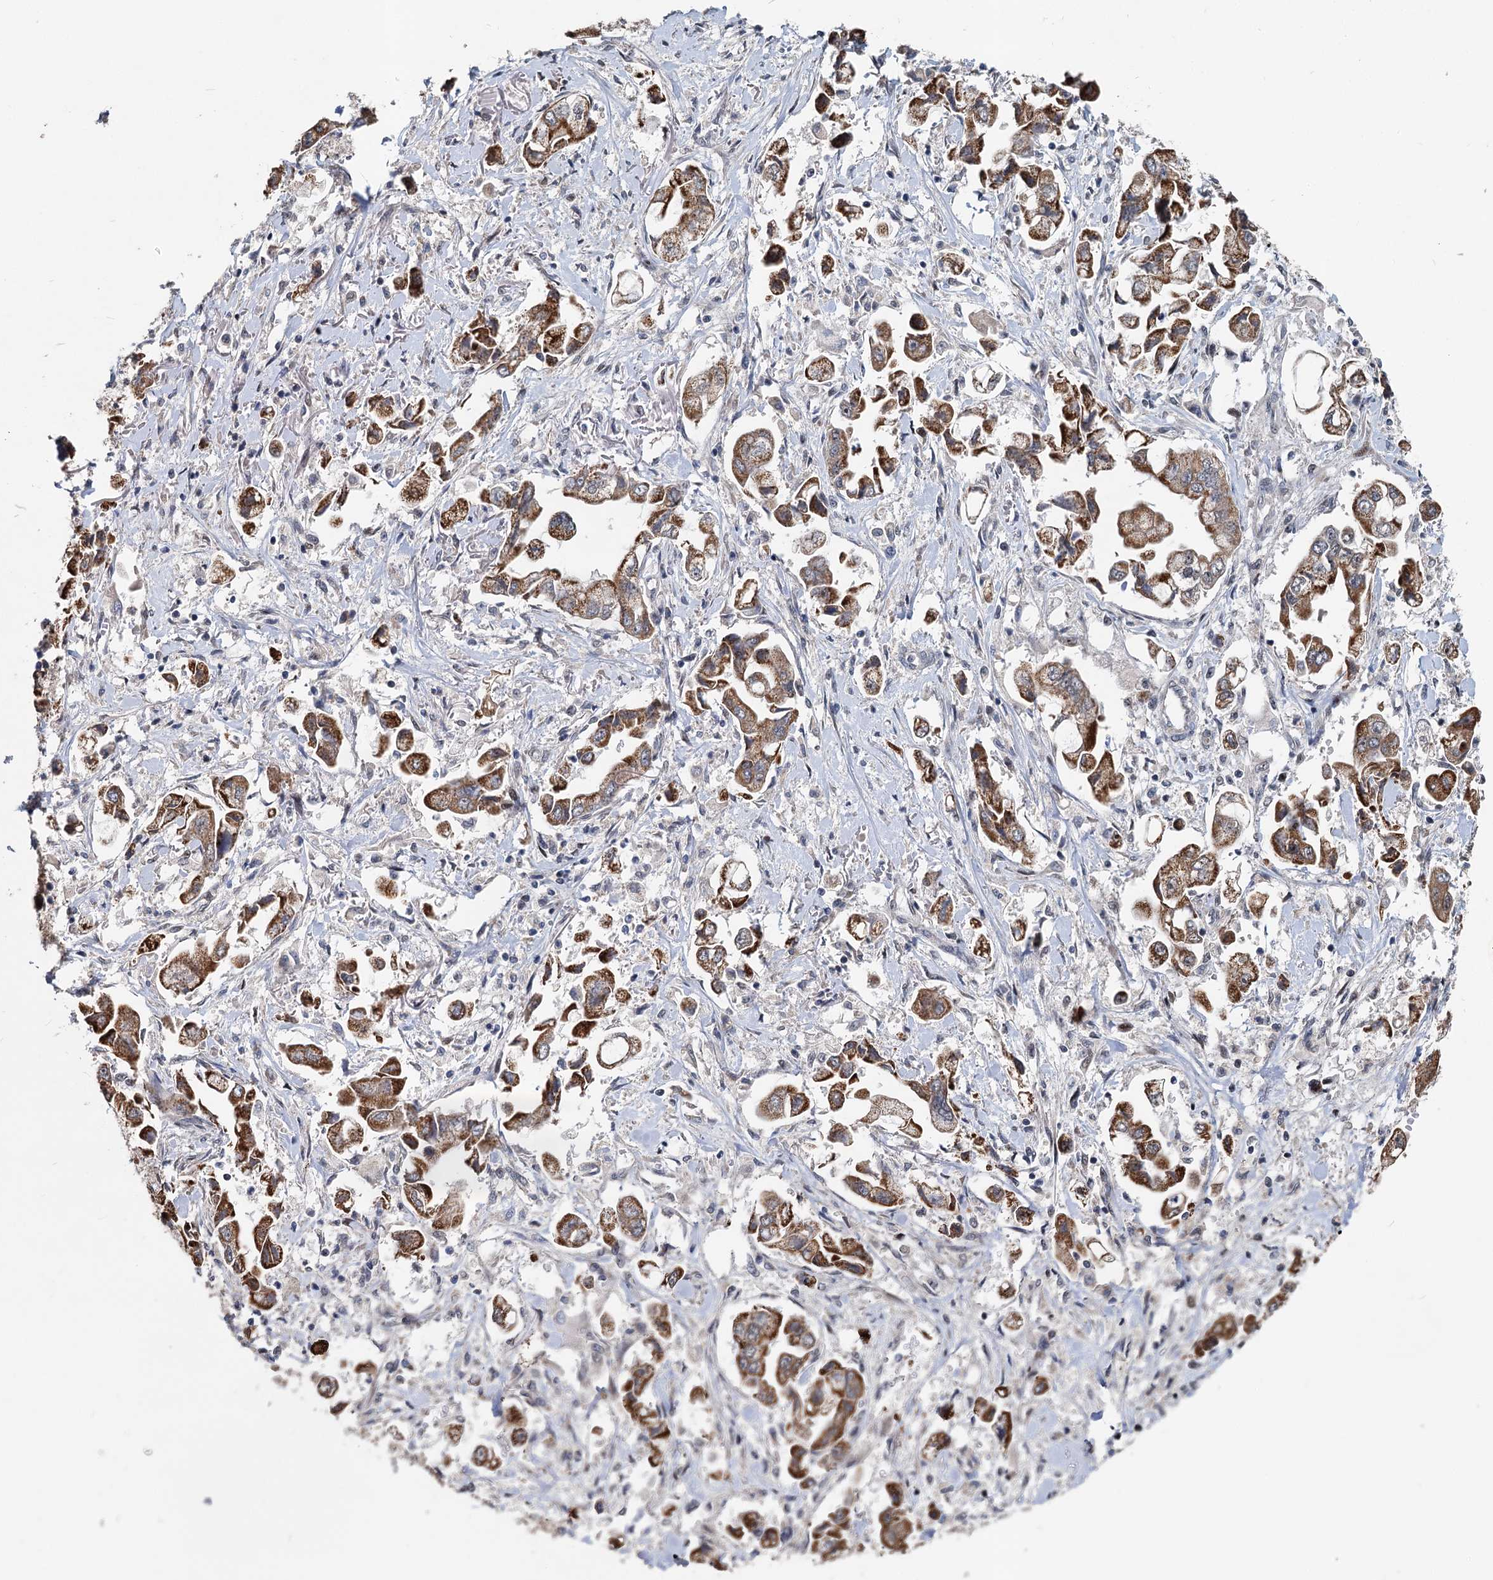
{"staining": {"intensity": "moderate", "quantity": ">75%", "location": "cytoplasmic/membranous"}, "tissue": "stomach cancer", "cell_type": "Tumor cells", "image_type": "cancer", "snomed": [{"axis": "morphology", "description": "Adenocarcinoma, NOS"}, {"axis": "topography", "description": "Stomach"}], "caption": "Adenocarcinoma (stomach) stained for a protein reveals moderate cytoplasmic/membranous positivity in tumor cells.", "gene": "RITA1", "patient": {"sex": "male", "age": 62}}